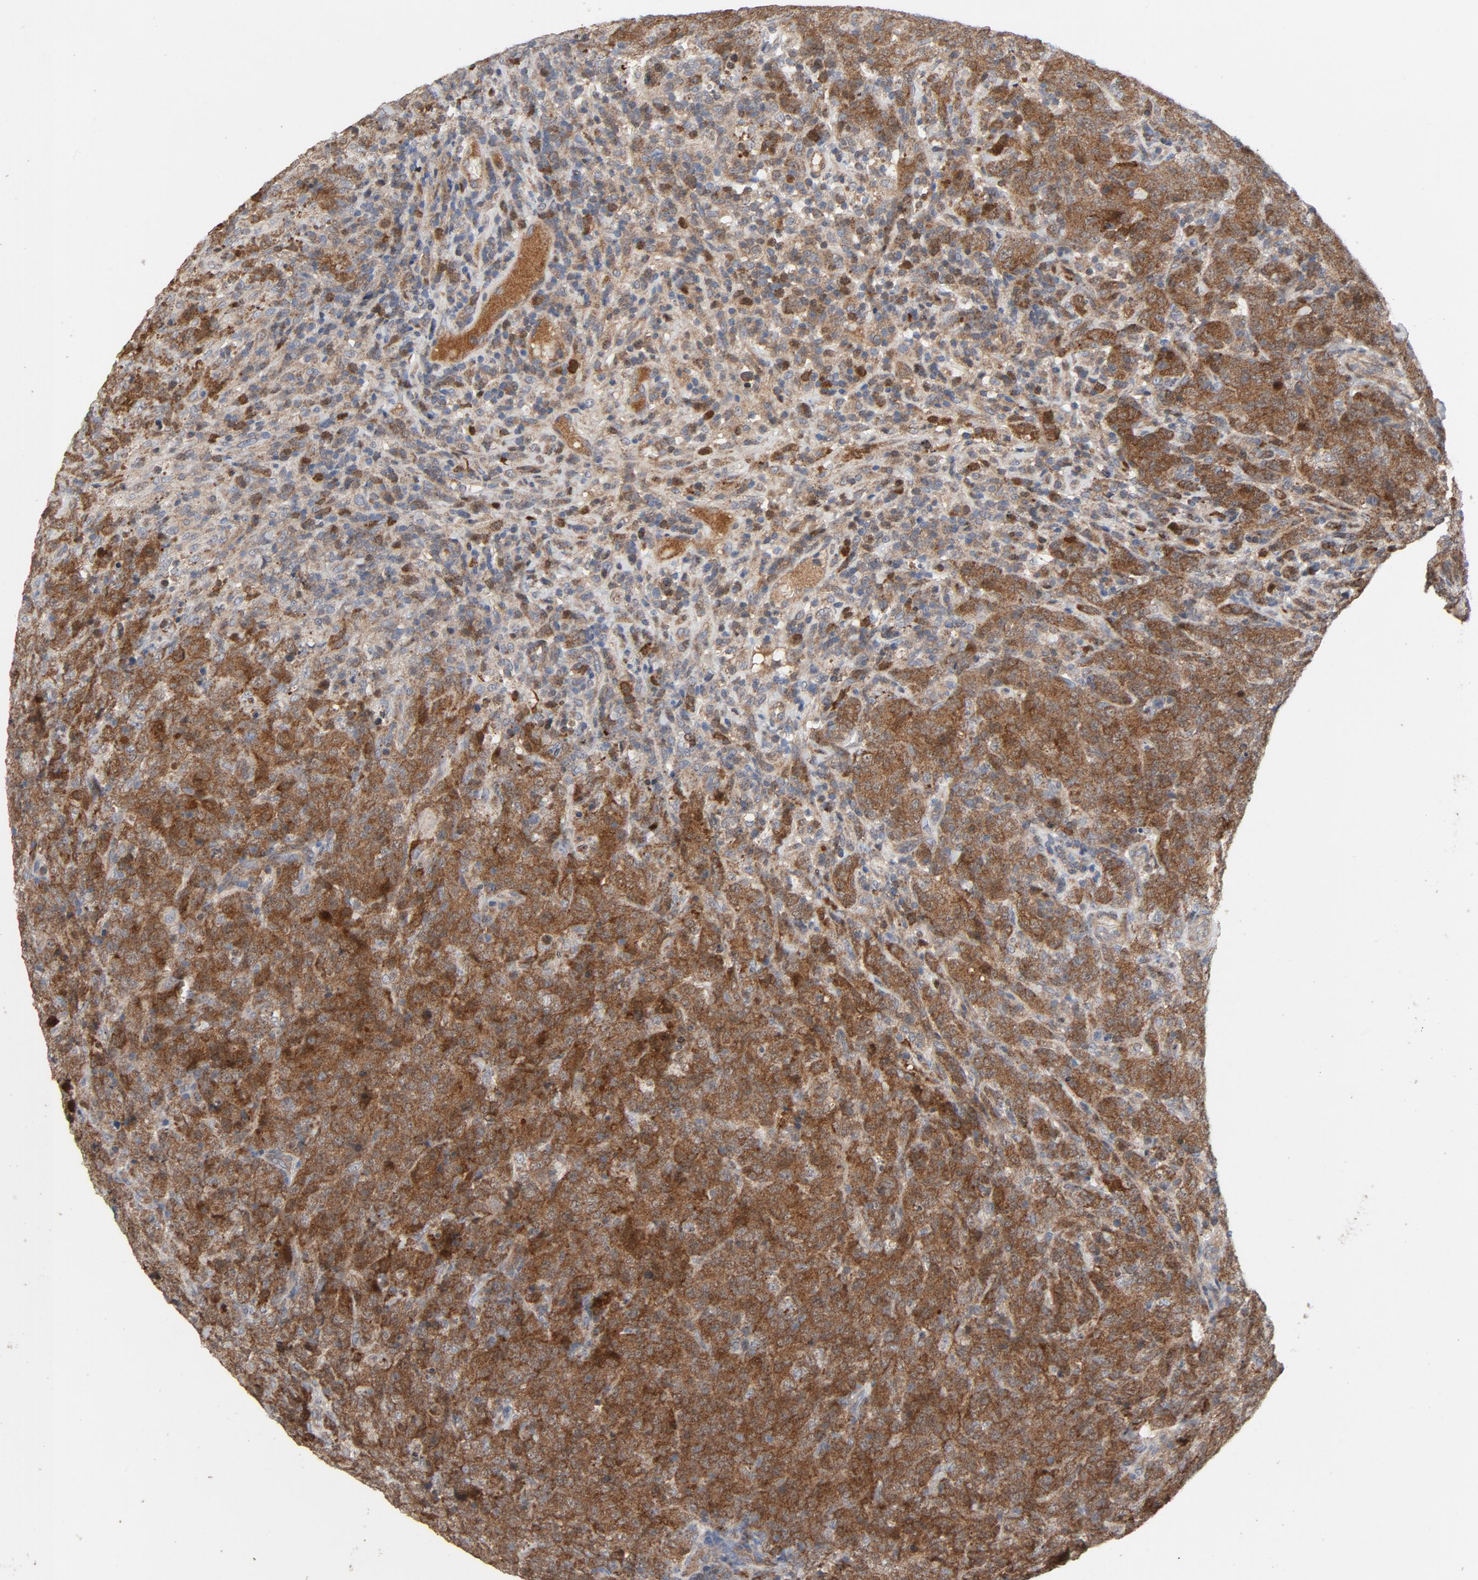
{"staining": {"intensity": "strong", "quantity": ">75%", "location": "cytoplasmic/membranous,nuclear"}, "tissue": "lymphoma", "cell_type": "Tumor cells", "image_type": "cancer", "snomed": [{"axis": "morphology", "description": "Malignant lymphoma, non-Hodgkin's type, High grade"}, {"axis": "topography", "description": "Tonsil"}], "caption": "Brown immunohistochemical staining in human lymphoma shows strong cytoplasmic/membranous and nuclear positivity in approximately >75% of tumor cells.", "gene": "CDK6", "patient": {"sex": "female", "age": 36}}